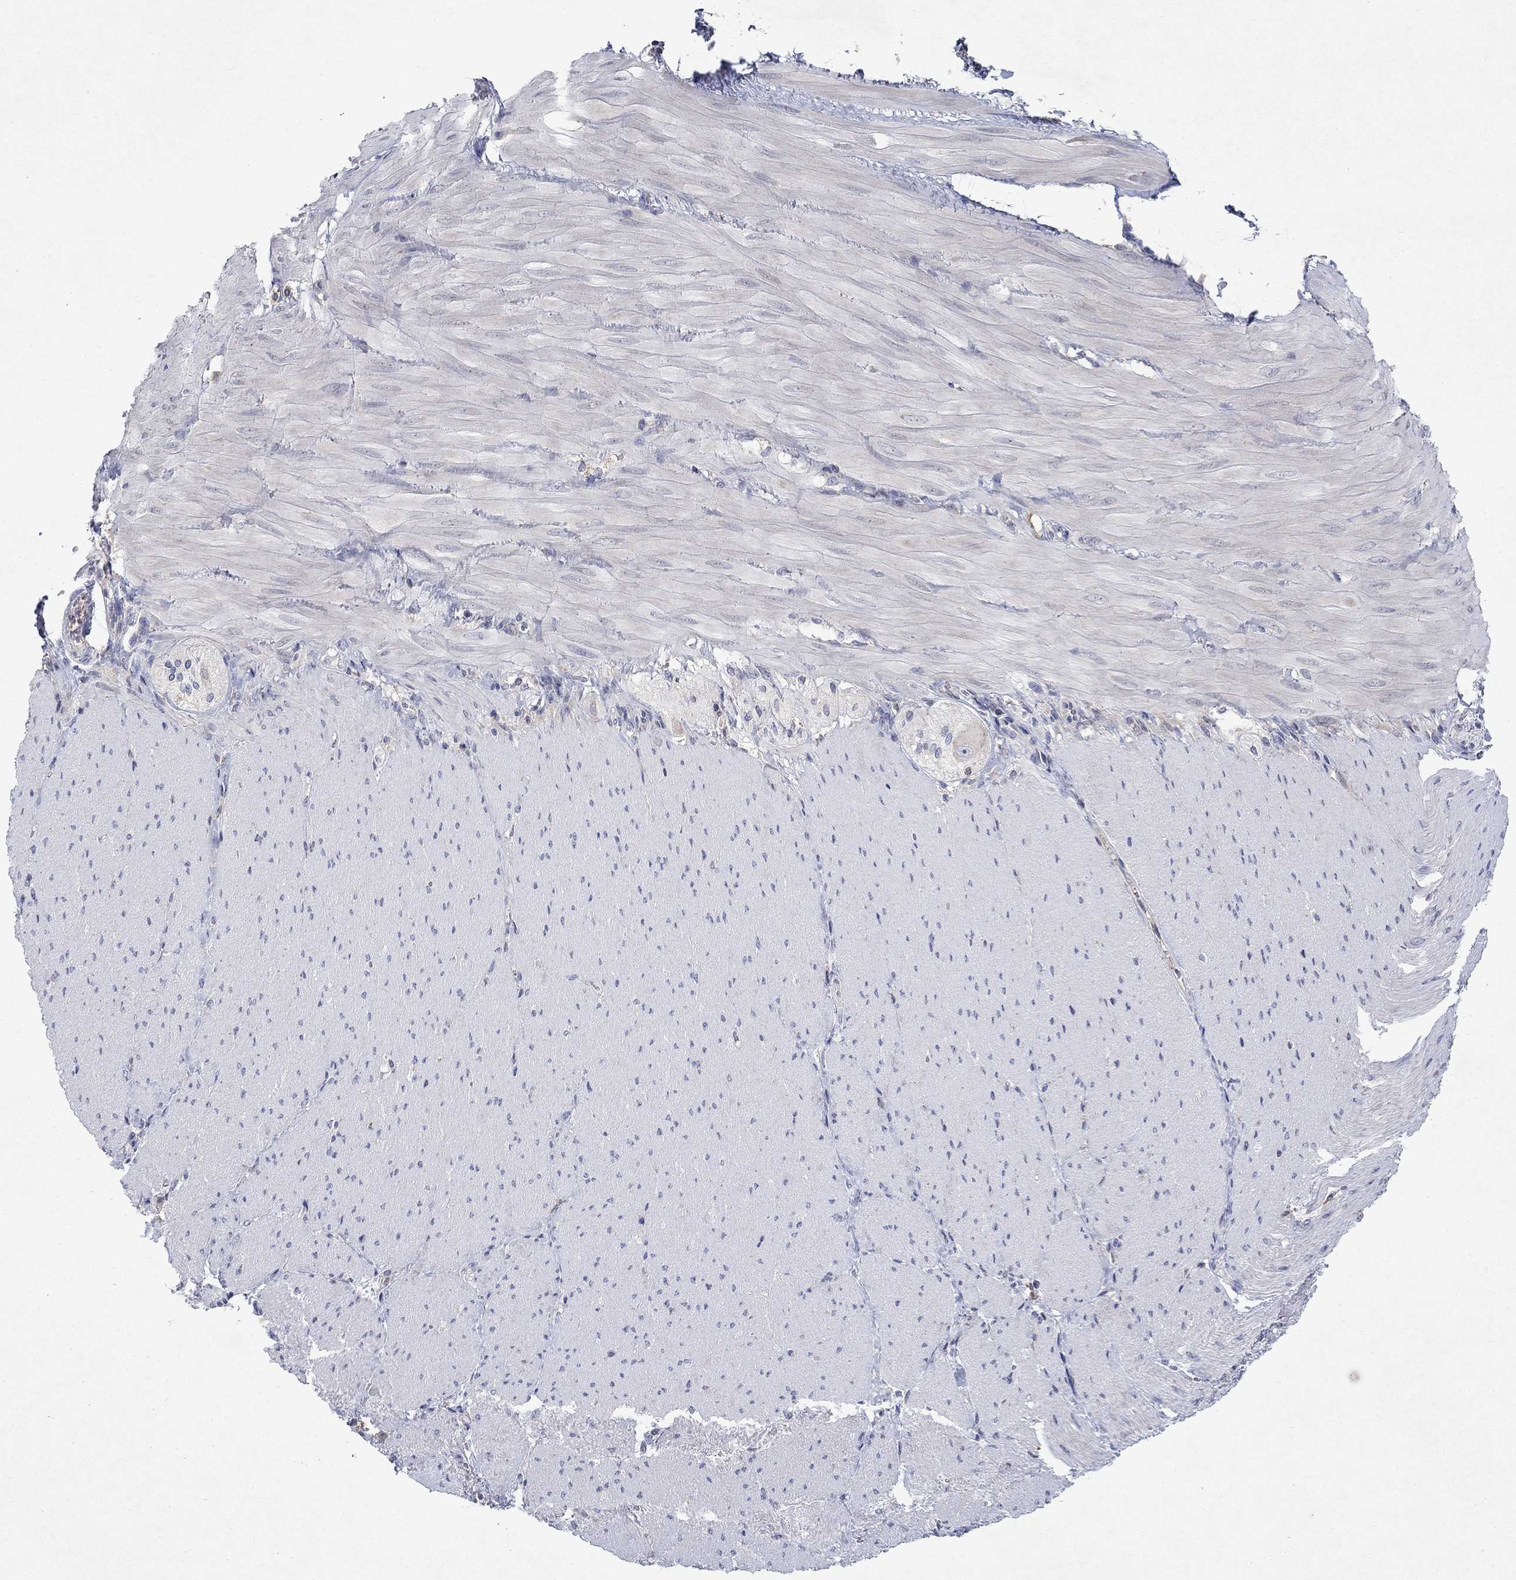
{"staining": {"intensity": "negative", "quantity": "none", "location": "none"}, "tissue": "soft tissue", "cell_type": "Fibroblasts", "image_type": "normal", "snomed": [{"axis": "morphology", "description": "Normal tissue, NOS"}, {"axis": "topography", "description": "Smooth muscle"}, {"axis": "topography", "description": "Duodenum"}, {"axis": "topography", "description": "Peripheral nerve tissue"}], "caption": "A high-resolution image shows immunohistochemistry staining of unremarkable soft tissue, which reveals no significant staining in fibroblasts.", "gene": "TMEM97", "patient": {"sex": "female", "age": 61}}